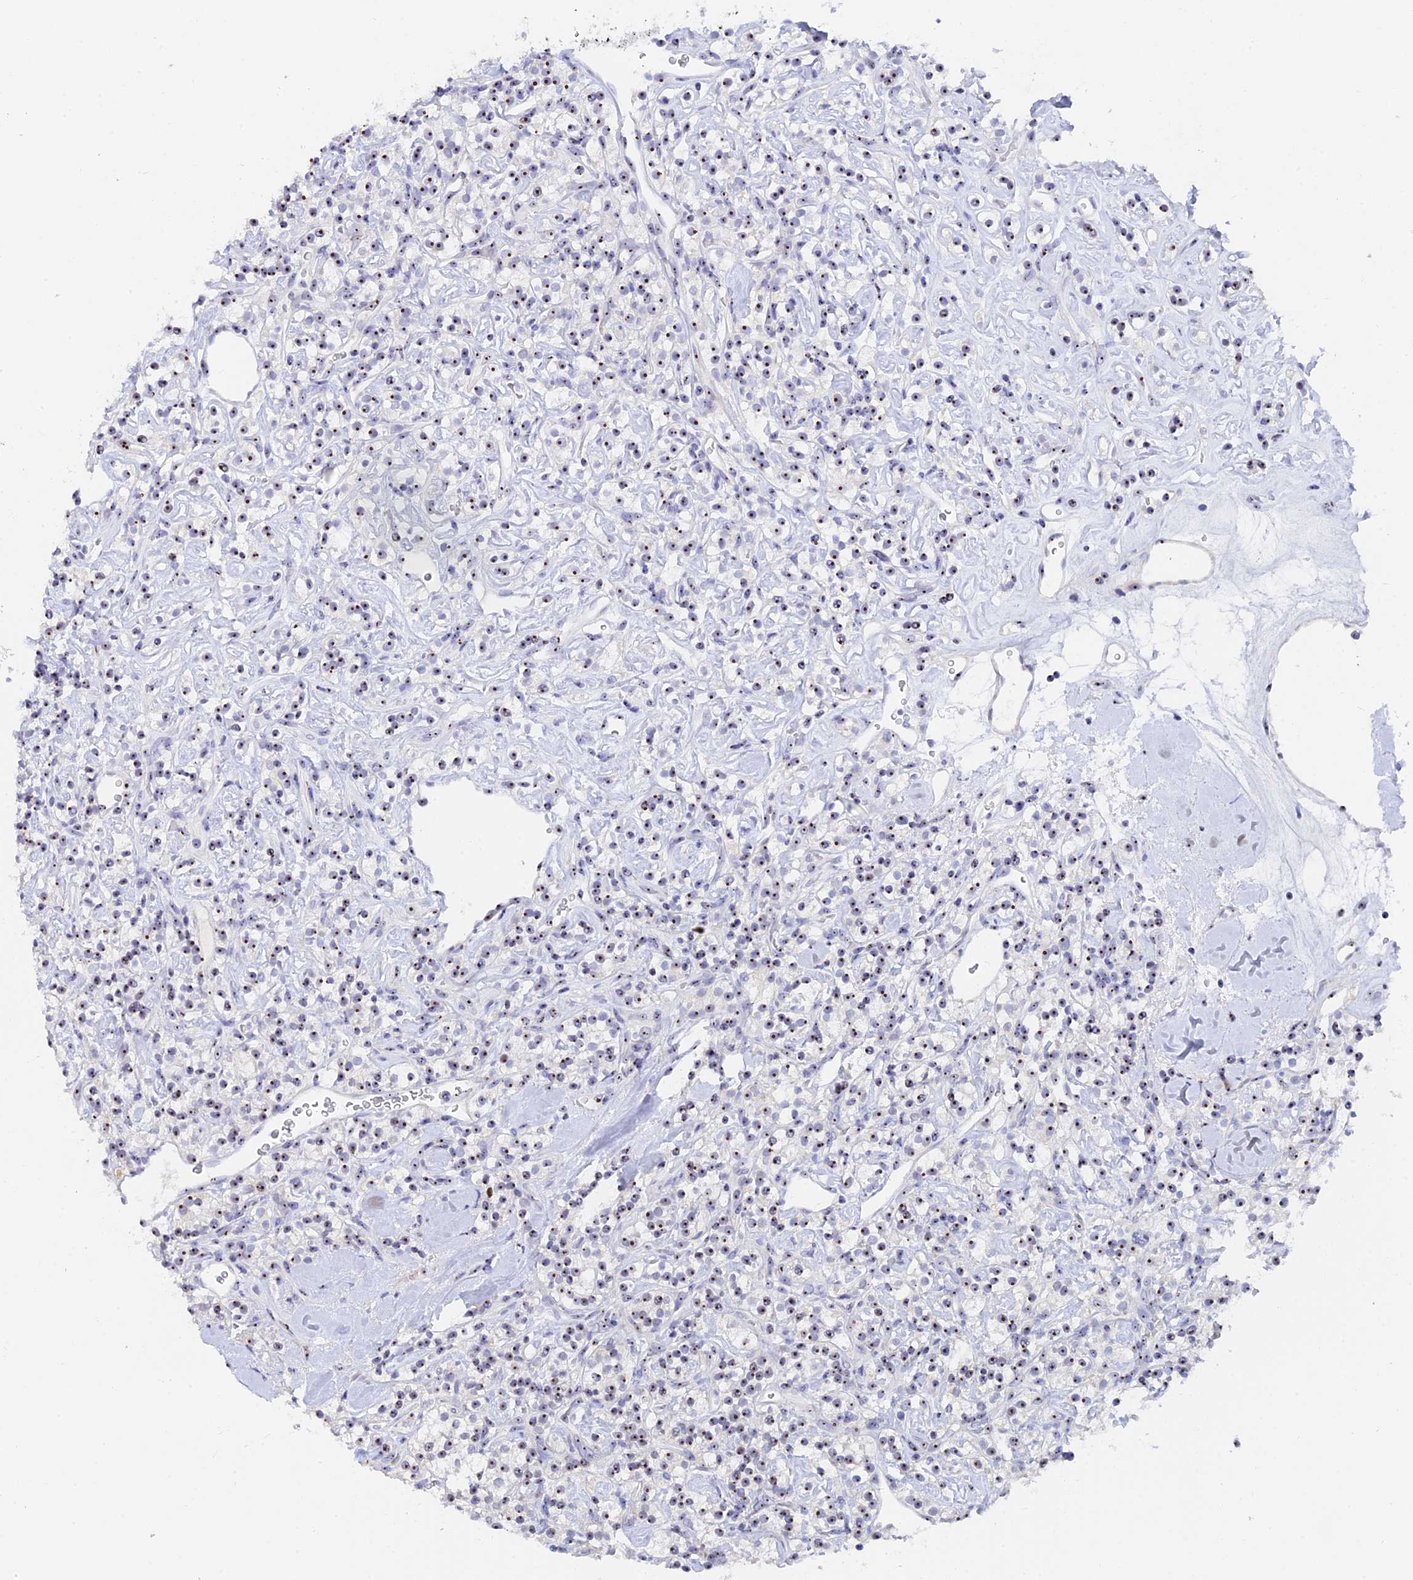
{"staining": {"intensity": "strong", "quantity": ">75%", "location": "nuclear"}, "tissue": "renal cancer", "cell_type": "Tumor cells", "image_type": "cancer", "snomed": [{"axis": "morphology", "description": "Adenocarcinoma, NOS"}, {"axis": "topography", "description": "Kidney"}], "caption": "Immunohistochemistry (IHC) staining of renal cancer, which reveals high levels of strong nuclear staining in approximately >75% of tumor cells indicating strong nuclear protein expression. The staining was performed using DAB (brown) for protein detection and nuclei were counterstained in hematoxylin (blue).", "gene": "RSL1D1", "patient": {"sex": "male", "age": 77}}